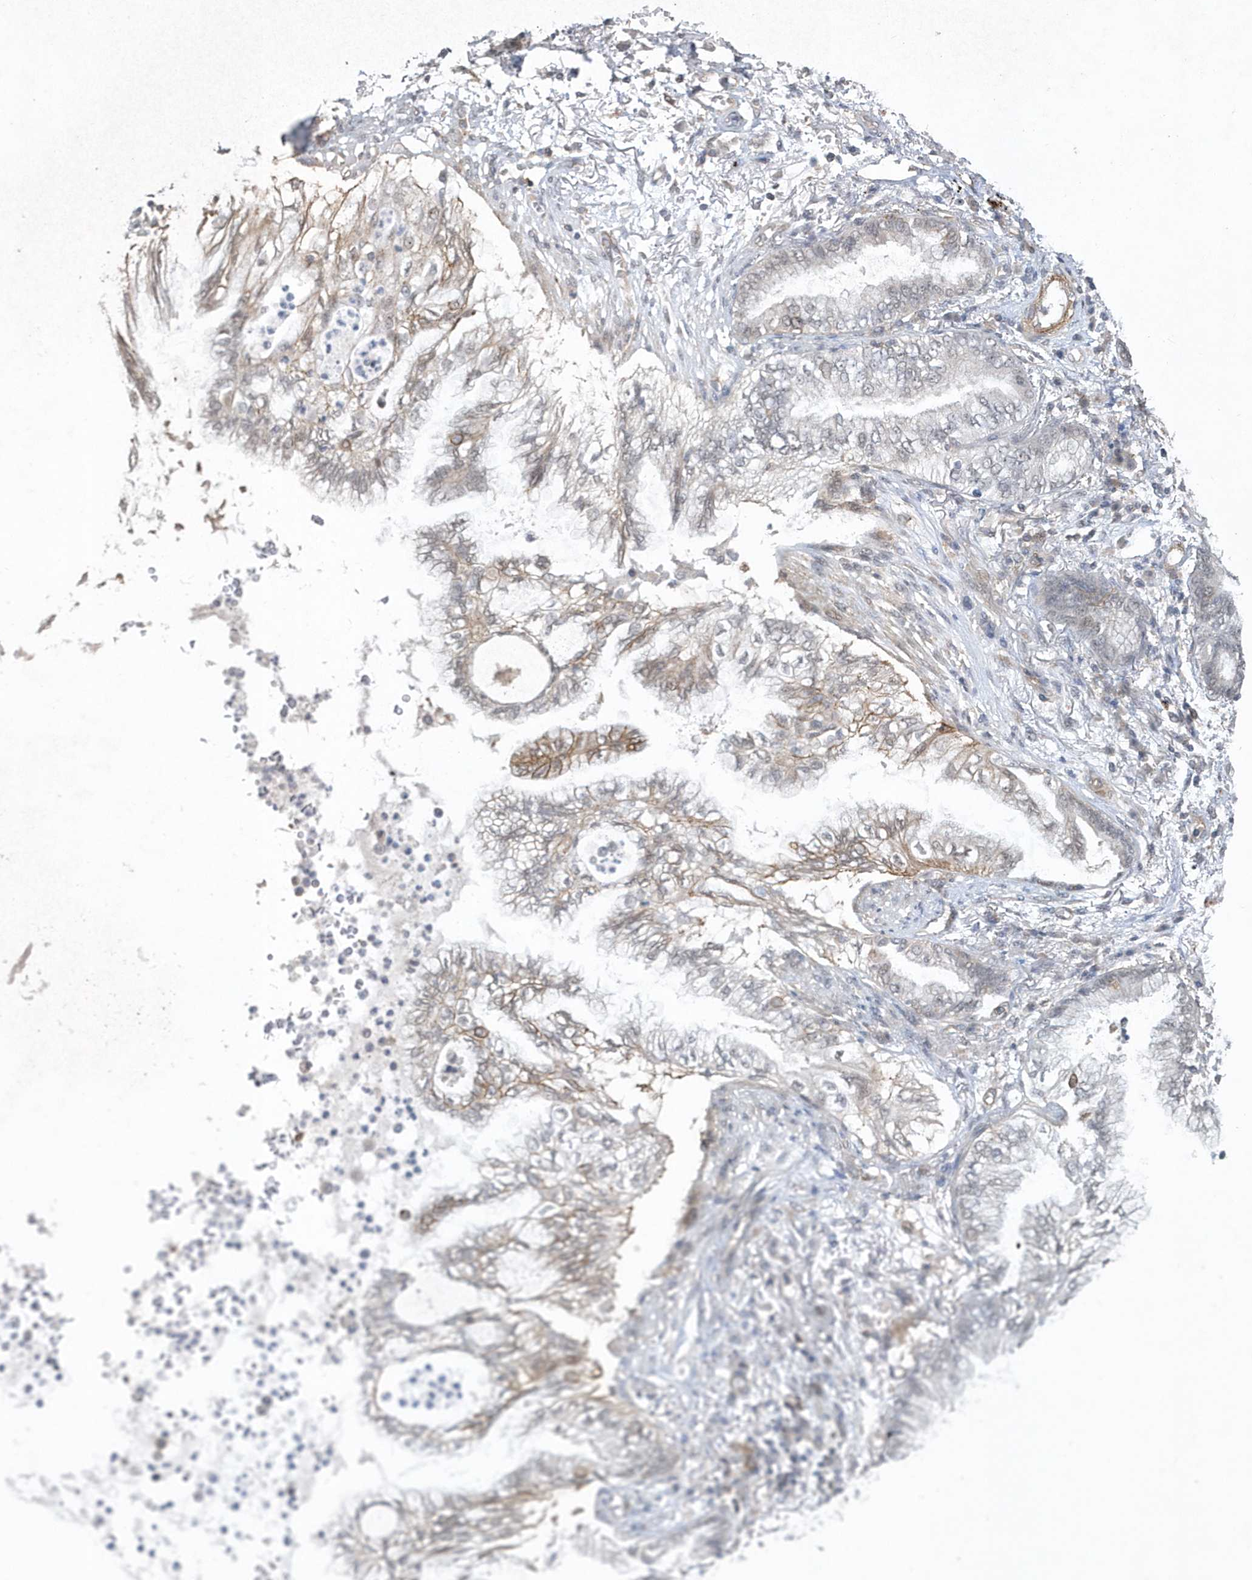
{"staining": {"intensity": "moderate", "quantity": "<25%", "location": "cytoplasmic/membranous"}, "tissue": "lung cancer", "cell_type": "Tumor cells", "image_type": "cancer", "snomed": [{"axis": "morphology", "description": "Adenocarcinoma, NOS"}, {"axis": "topography", "description": "Lung"}], "caption": "DAB (3,3'-diaminobenzidine) immunohistochemical staining of human lung adenocarcinoma demonstrates moderate cytoplasmic/membranous protein positivity in about <25% of tumor cells. Using DAB (brown) and hematoxylin (blue) stains, captured at high magnification using brightfield microscopy.", "gene": "CRIP3", "patient": {"sex": "female", "age": 70}}